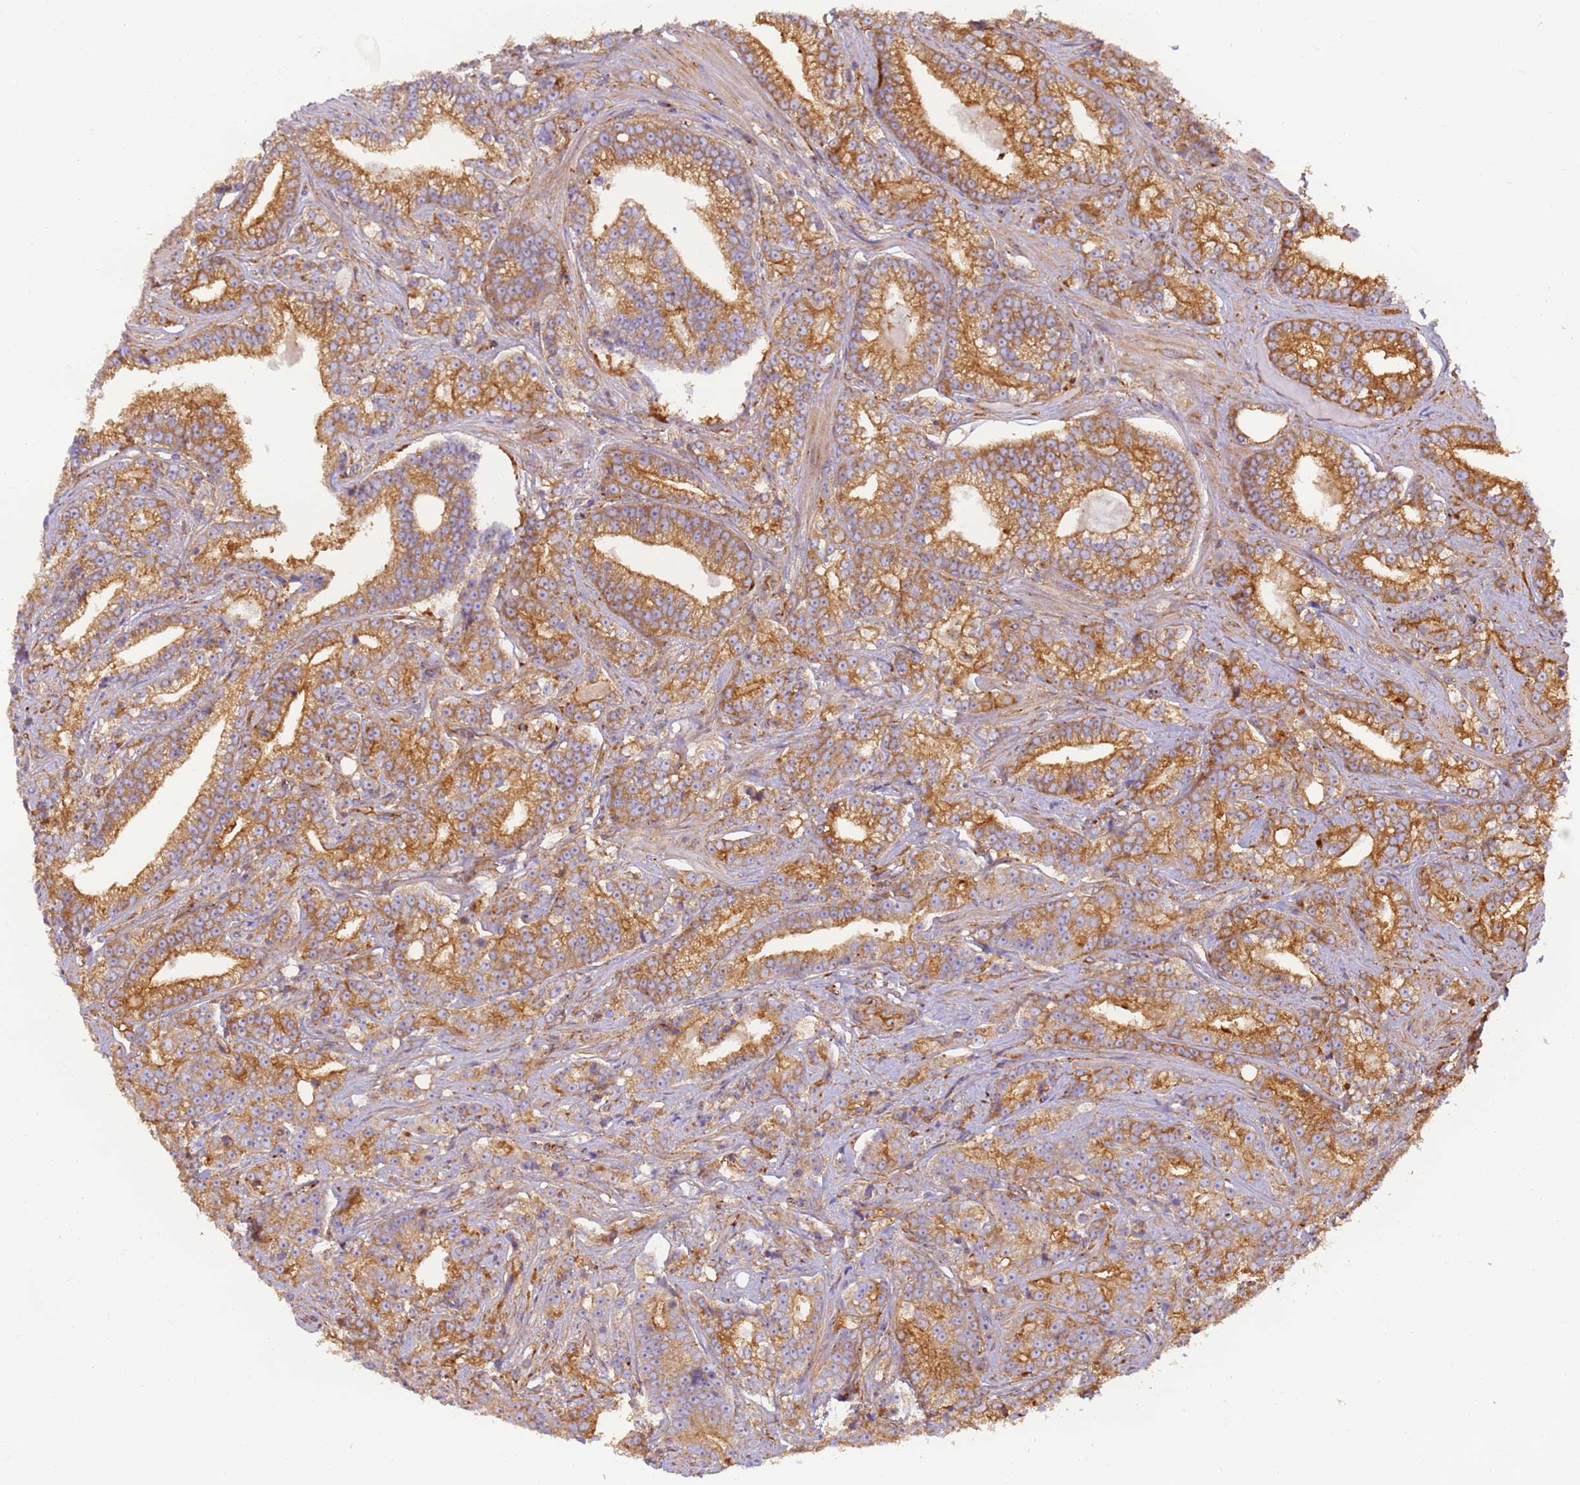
{"staining": {"intensity": "strong", "quantity": ">75%", "location": "cytoplasmic/membranous"}, "tissue": "prostate cancer", "cell_type": "Tumor cells", "image_type": "cancer", "snomed": [{"axis": "morphology", "description": "Adenocarcinoma, High grade"}, {"axis": "topography", "description": "Prostate"}], "caption": "Immunohistochemical staining of prostate cancer exhibits strong cytoplasmic/membranous protein staining in approximately >75% of tumor cells. (DAB (3,3'-diaminobenzidine) IHC, brown staining for protein, blue staining for nuclei).", "gene": "DYNC1I2", "patient": {"sex": "male", "age": 67}}